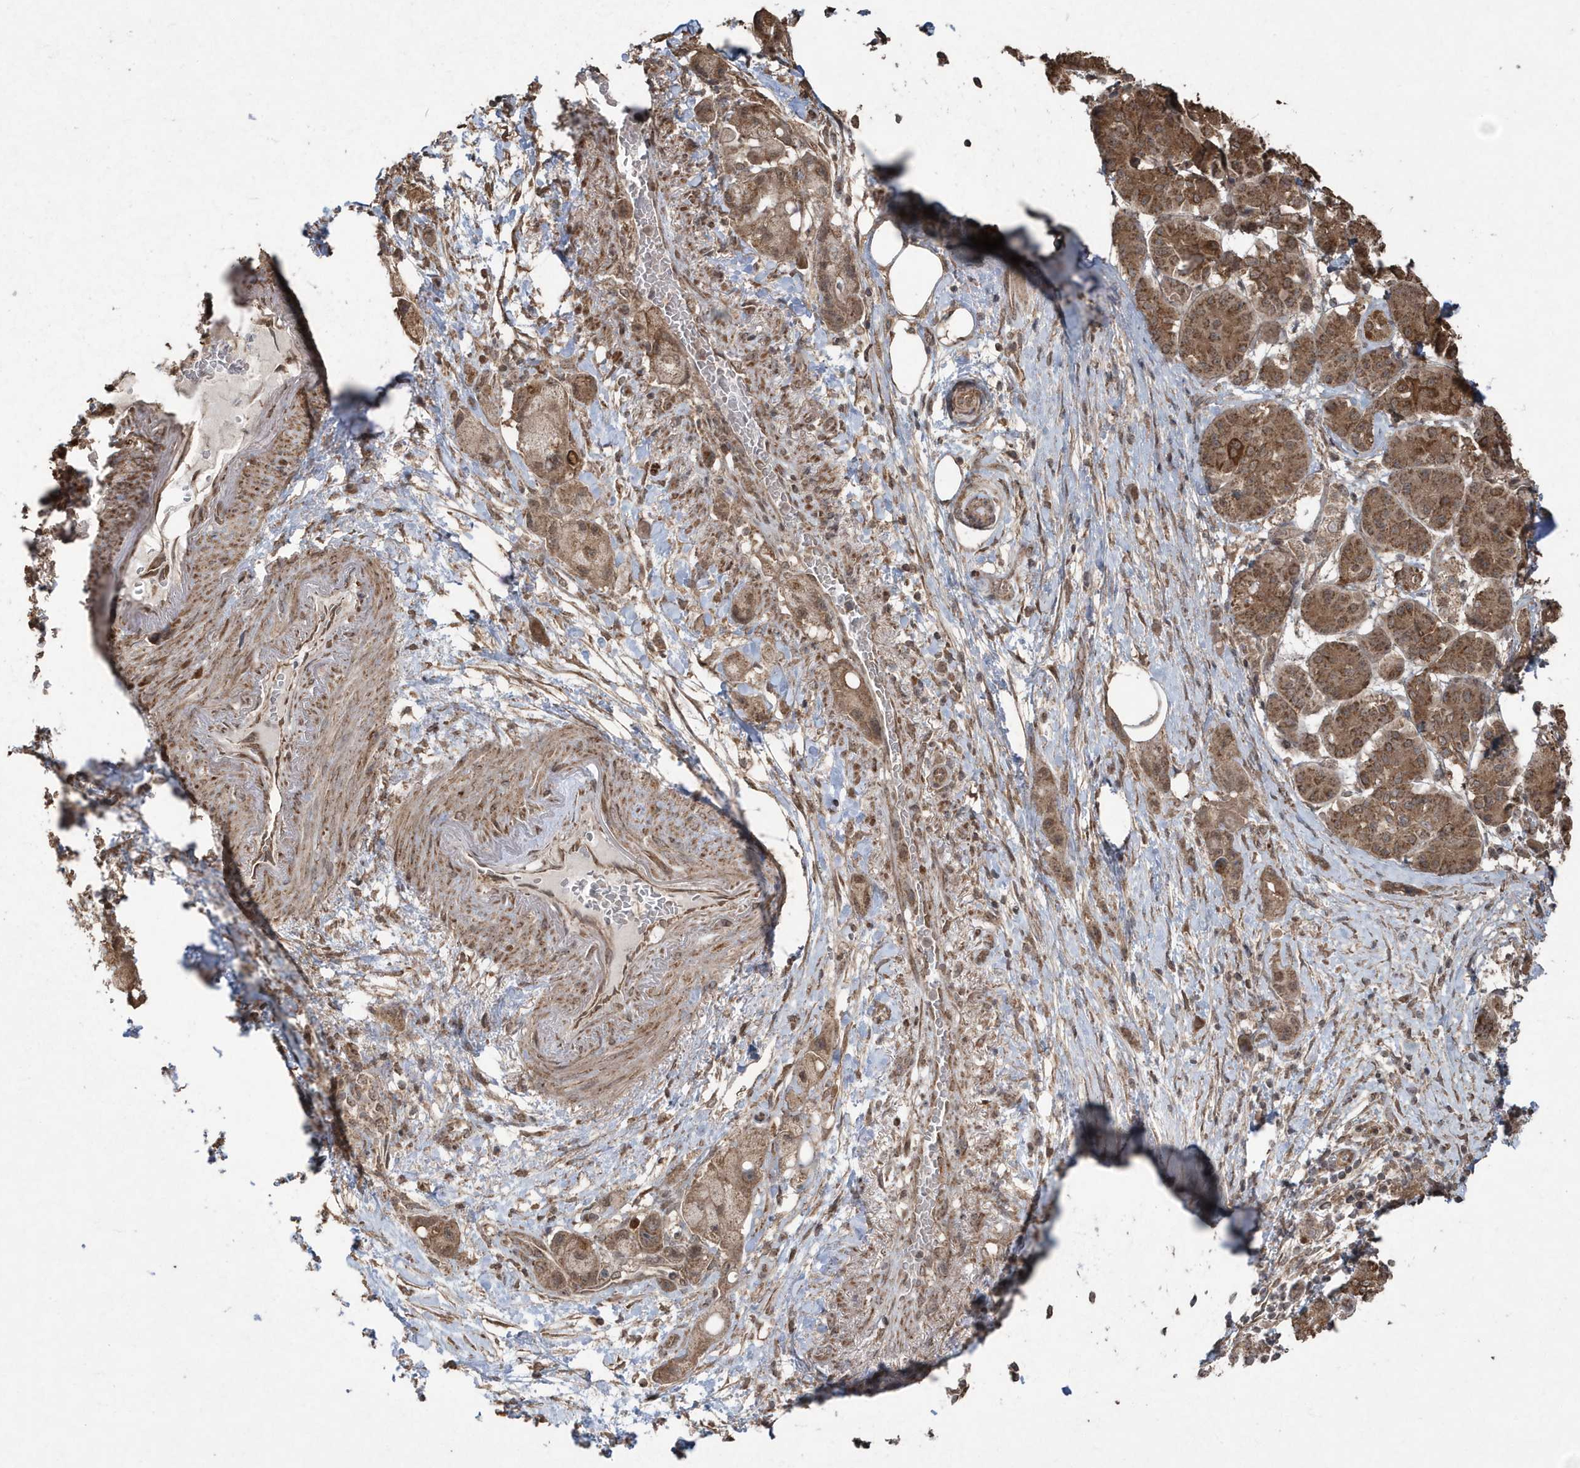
{"staining": {"intensity": "moderate", "quantity": ">75%", "location": "cytoplasmic/membranous"}, "tissue": "pancreatic cancer", "cell_type": "Tumor cells", "image_type": "cancer", "snomed": [{"axis": "morphology", "description": "Normal tissue, NOS"}, {"axis": "morphology", "description": "Adenocarcinoma, NOS"}, {"axis": "topography", "description": "Pancreas"}], "caption": "Adenocarcinoma (pancreatic) was stained to show a protein in brown. There is medium levels of moderate cytoplasmic/membranous expression in approximately >75% of tumor cells.", "gene": "PAXBP1", "patient": {"sex": "female", "age": 68}}